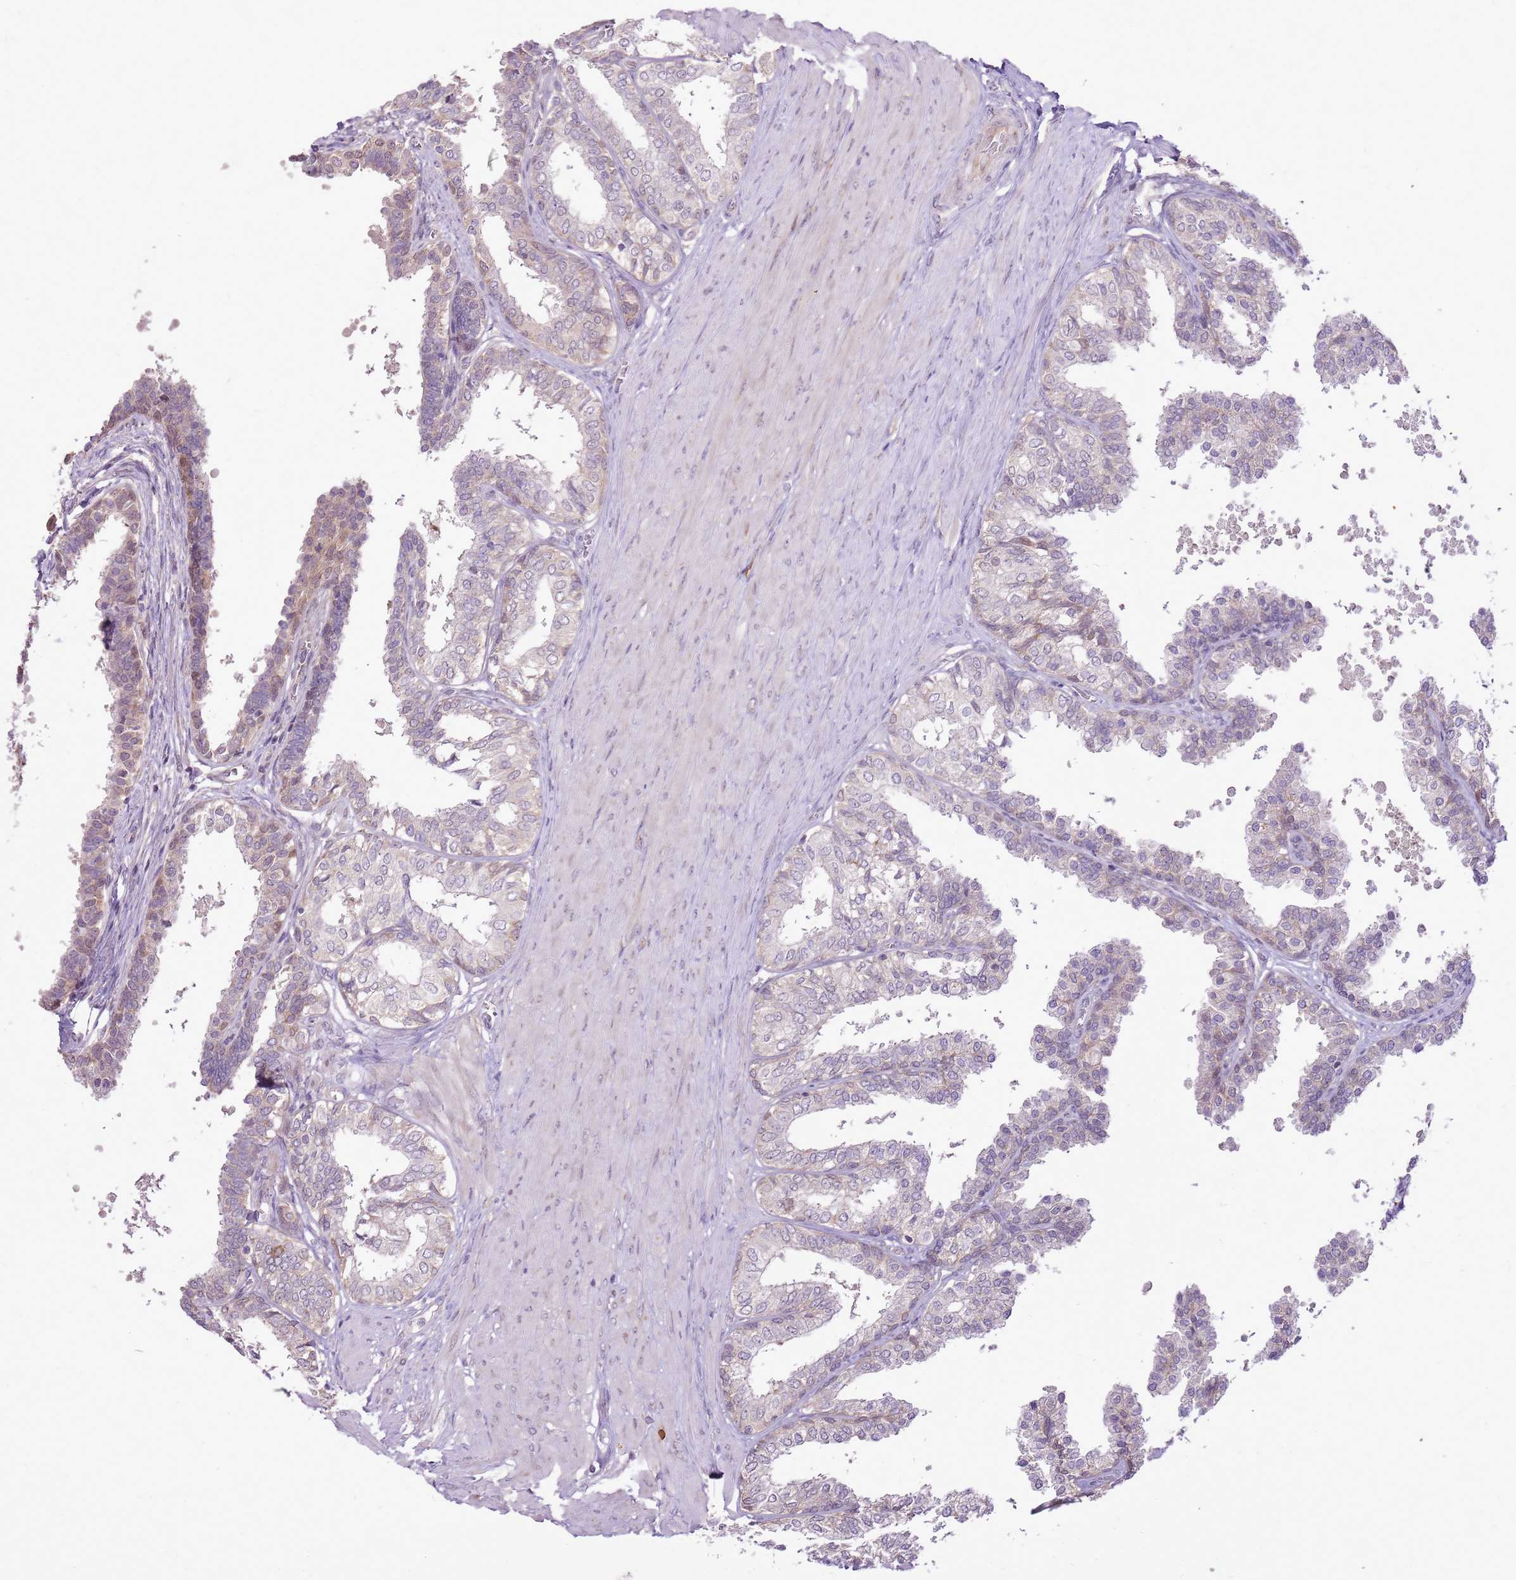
{"staining": {"intensity": "moderate", "quantity": "<25%", "location": "cytoplasmic/membranous"}, "tissue": "prostate", "cell_type": "Glandular cells", "image_type": "normal", "snomed": [{"axis": "morphology", "description": "Normal tissue, NOS"}, {"axis": "topography", "description": "Prostate"}], "caption": "Protein analysis of unremarkable prostate exhibits moderate cytoplasmic/membranous positivity in about <25% of glandular cells. The protein of interest is stained brown, and the nuclei are stained in blue (DAB (3,3'-diaminobenzidine) IHC with brightfield microscopy, high magnification).", "gene": "UGGT2", "patient": {"sex": "male", "age": 48}}